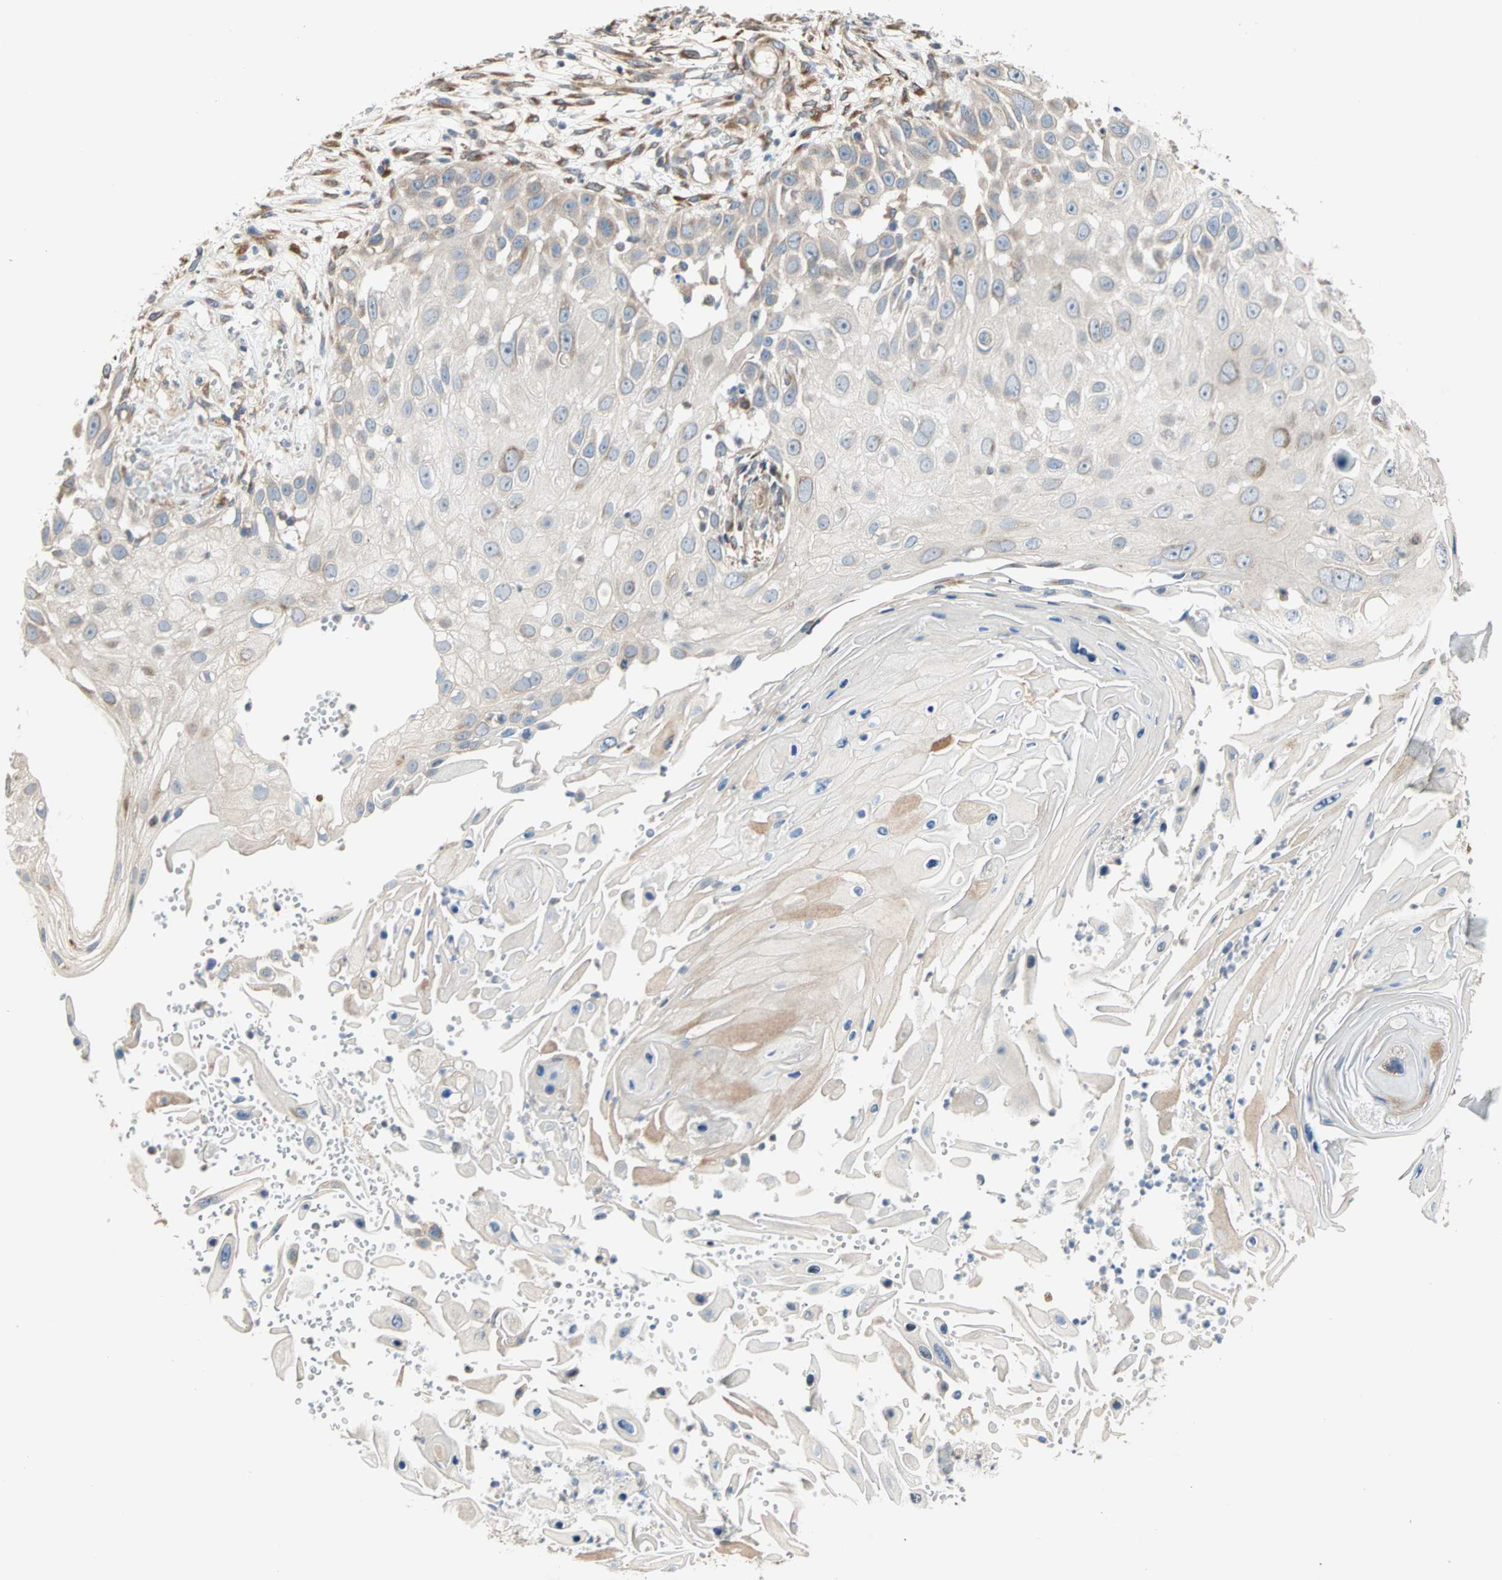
{"staining": {"intensity": "weak", "quantity": "<25%", "location": "cytoplasmic/membranous"}, "tissue": "skin cancer", "cell_type": "Tumor cells", "image_type": "cancer", "snomed": [{"axis": "morphology", "description": "Squamous cell carcinoma, NOS"}, {"axis": "topography", "description": "Skin"}], "caption": "A high-resolution photomicrograph shows immunohistochemistry staining of skin cancer (squamous cell carcinoma), which reveals no significant positivity in tumor cells.", "gene": "SAR1A", "patient": {"sex": "female", "age": 44}}